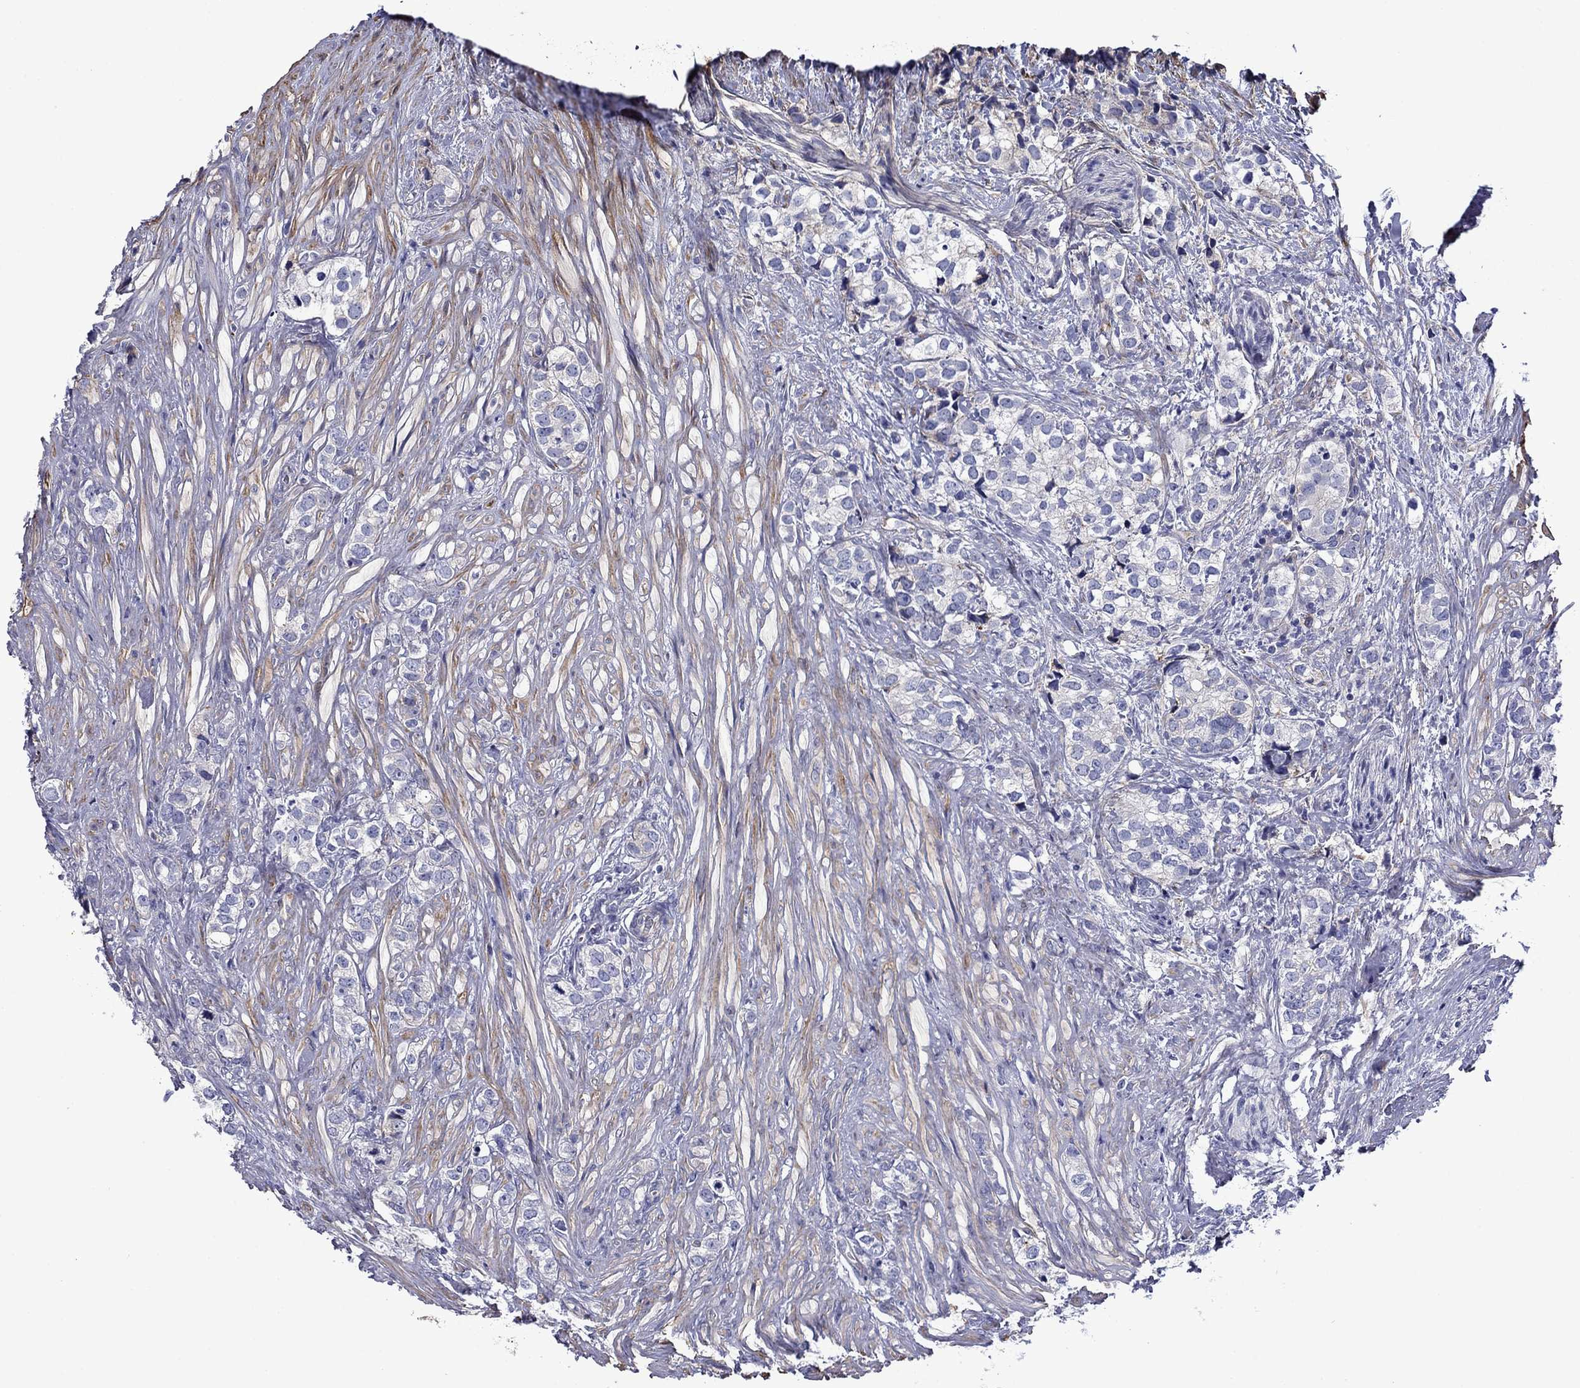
{"staining": {"intensity": "negative", "quantity": "none", "location": "none"}, "tissue": "prostate cancer", "cell_type": "Tumor cells", "image_type": "cancer", "snomed": [{"axis": "morphology", "description": "Adenocarcinoma, NOS"}, {"axis": "topography", "description": "Prostate and seminal vesicle, NOS"}], "caption": "The photomicrograph demonstrates no staining of tumor cells in adenocarcinoma (prostate). (Brightfield microscopy of DAB IHC at high magnification).", "gene": "HSPG2", "patient": {"sex": "male", "age": 63}}